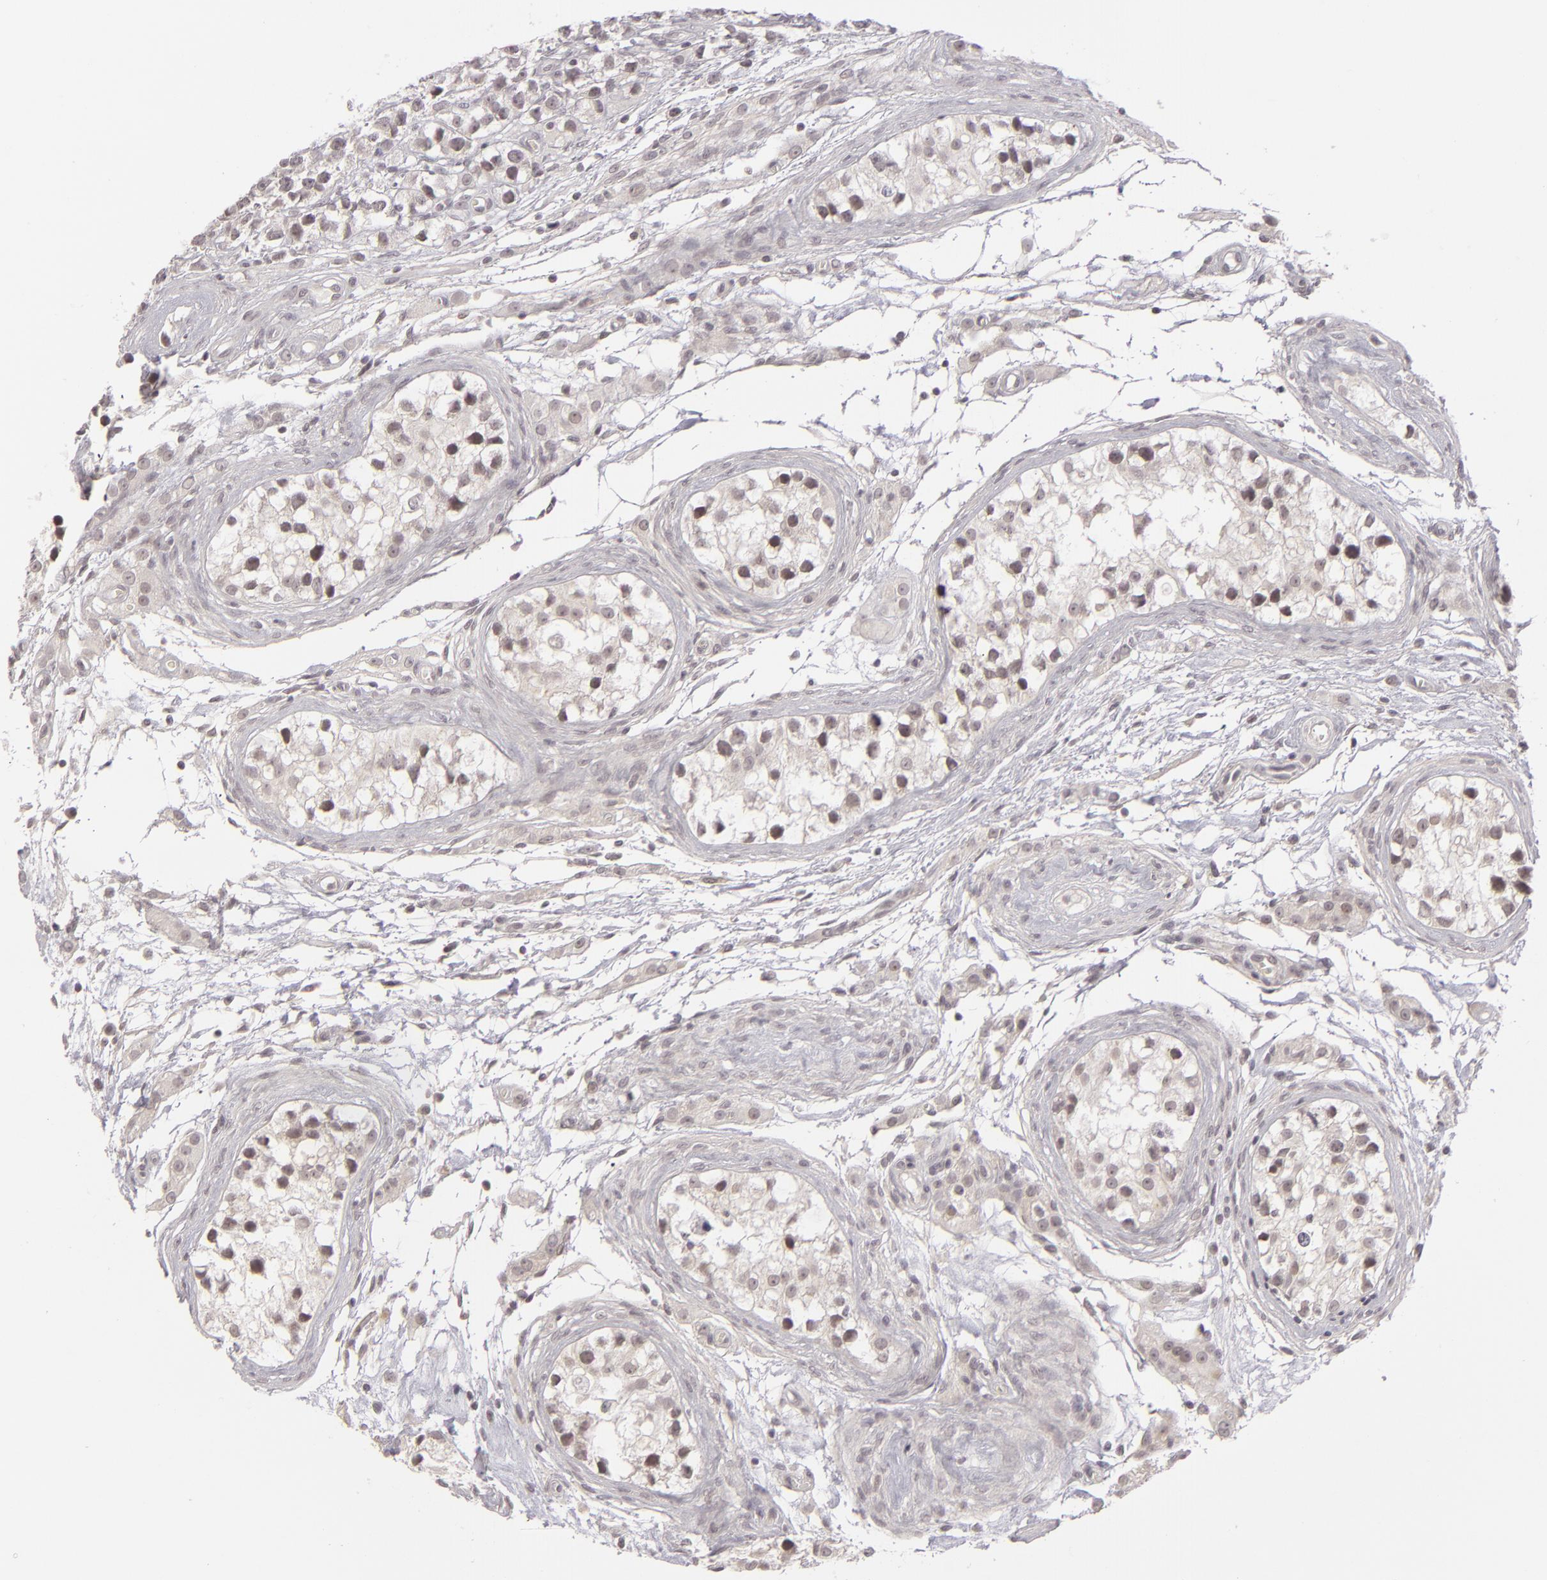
{"staining": {"intensity": "negative", "quantity": "none", "location": "none"}, "tissue": "testis cancer", "cell_type": "Tumor cells", "image_type": "cancer", "snomed": [{"axis": "morphology", "description": "Seminoma, NOS"}, {"axis": "topography", "description": "Testis"}], "caption": "Photomicrograph shows no significant protein positivity in tumor cells of testis cancer (seminoma). (DAB IHC visualized using brightfield microscopy, high magnification).", "gene": "DLG3", "patient": {"sex": "male", "age": 25}}